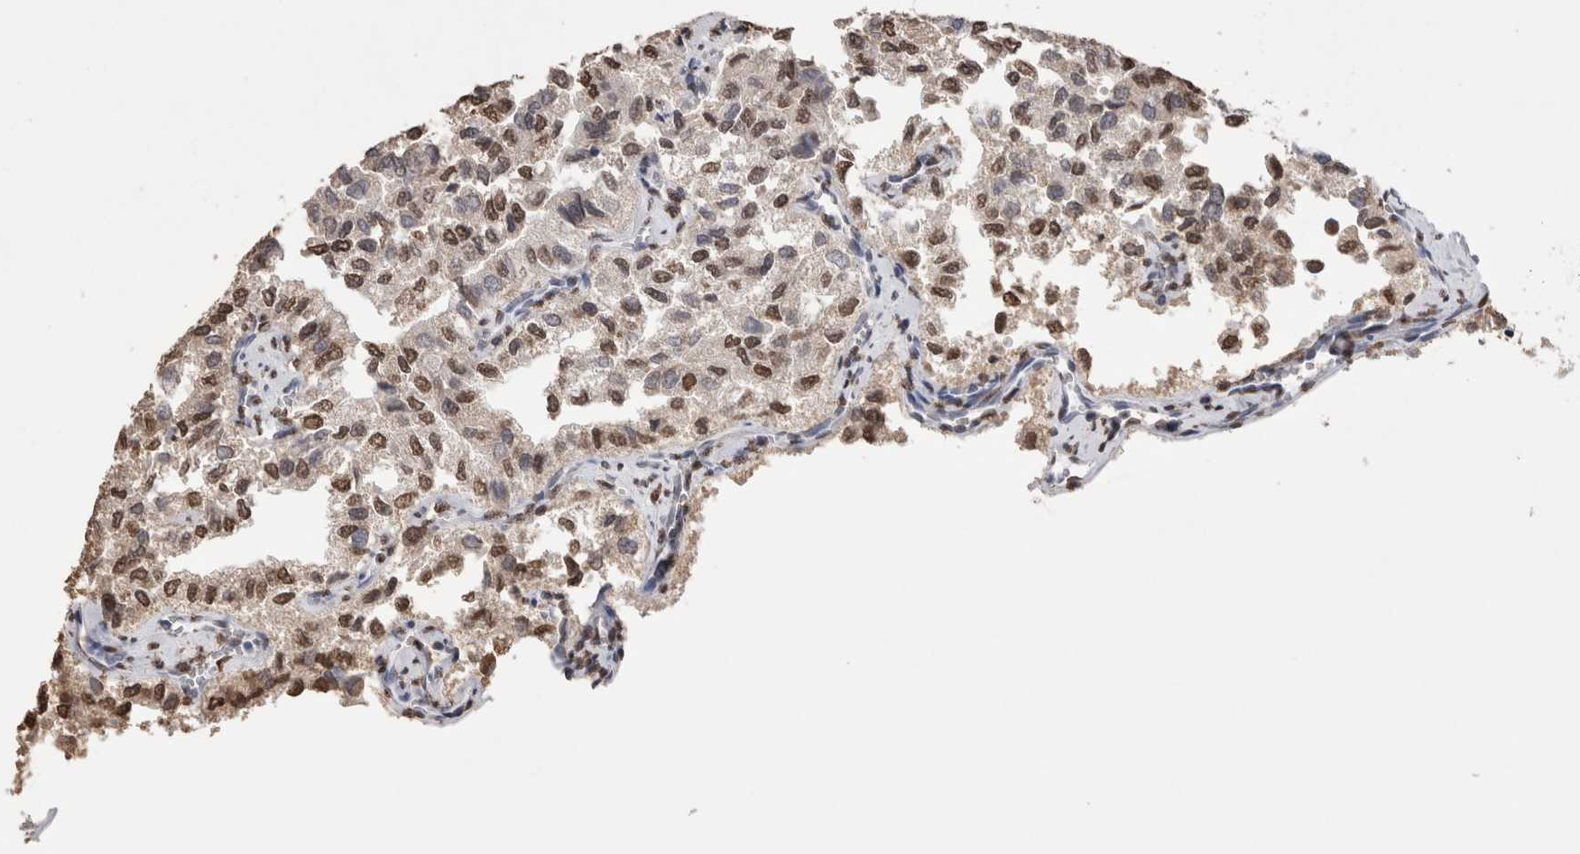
{"staining": {"intensity": "moderate", "quantity": ">75%", "location": "nuclear"}, "tissue": "thyroid cancer", "cell_type": "Tumor cells", "image_type": "cancer", "snomed": [{"axis": "morphology", "description": "Follicular adenoma carcinoma, NOS"}, {"axis": "topography", "description": "Thyroid gland"}], "caption": "Immunohistochemical staining of thyroid cancer demonstrates moderate nuclear protein positivity in about >75% of tumor cells. Nuclei are stained in blue.", "gene": "NTHL1", "patient": {"sex": "male", "age": 75}}